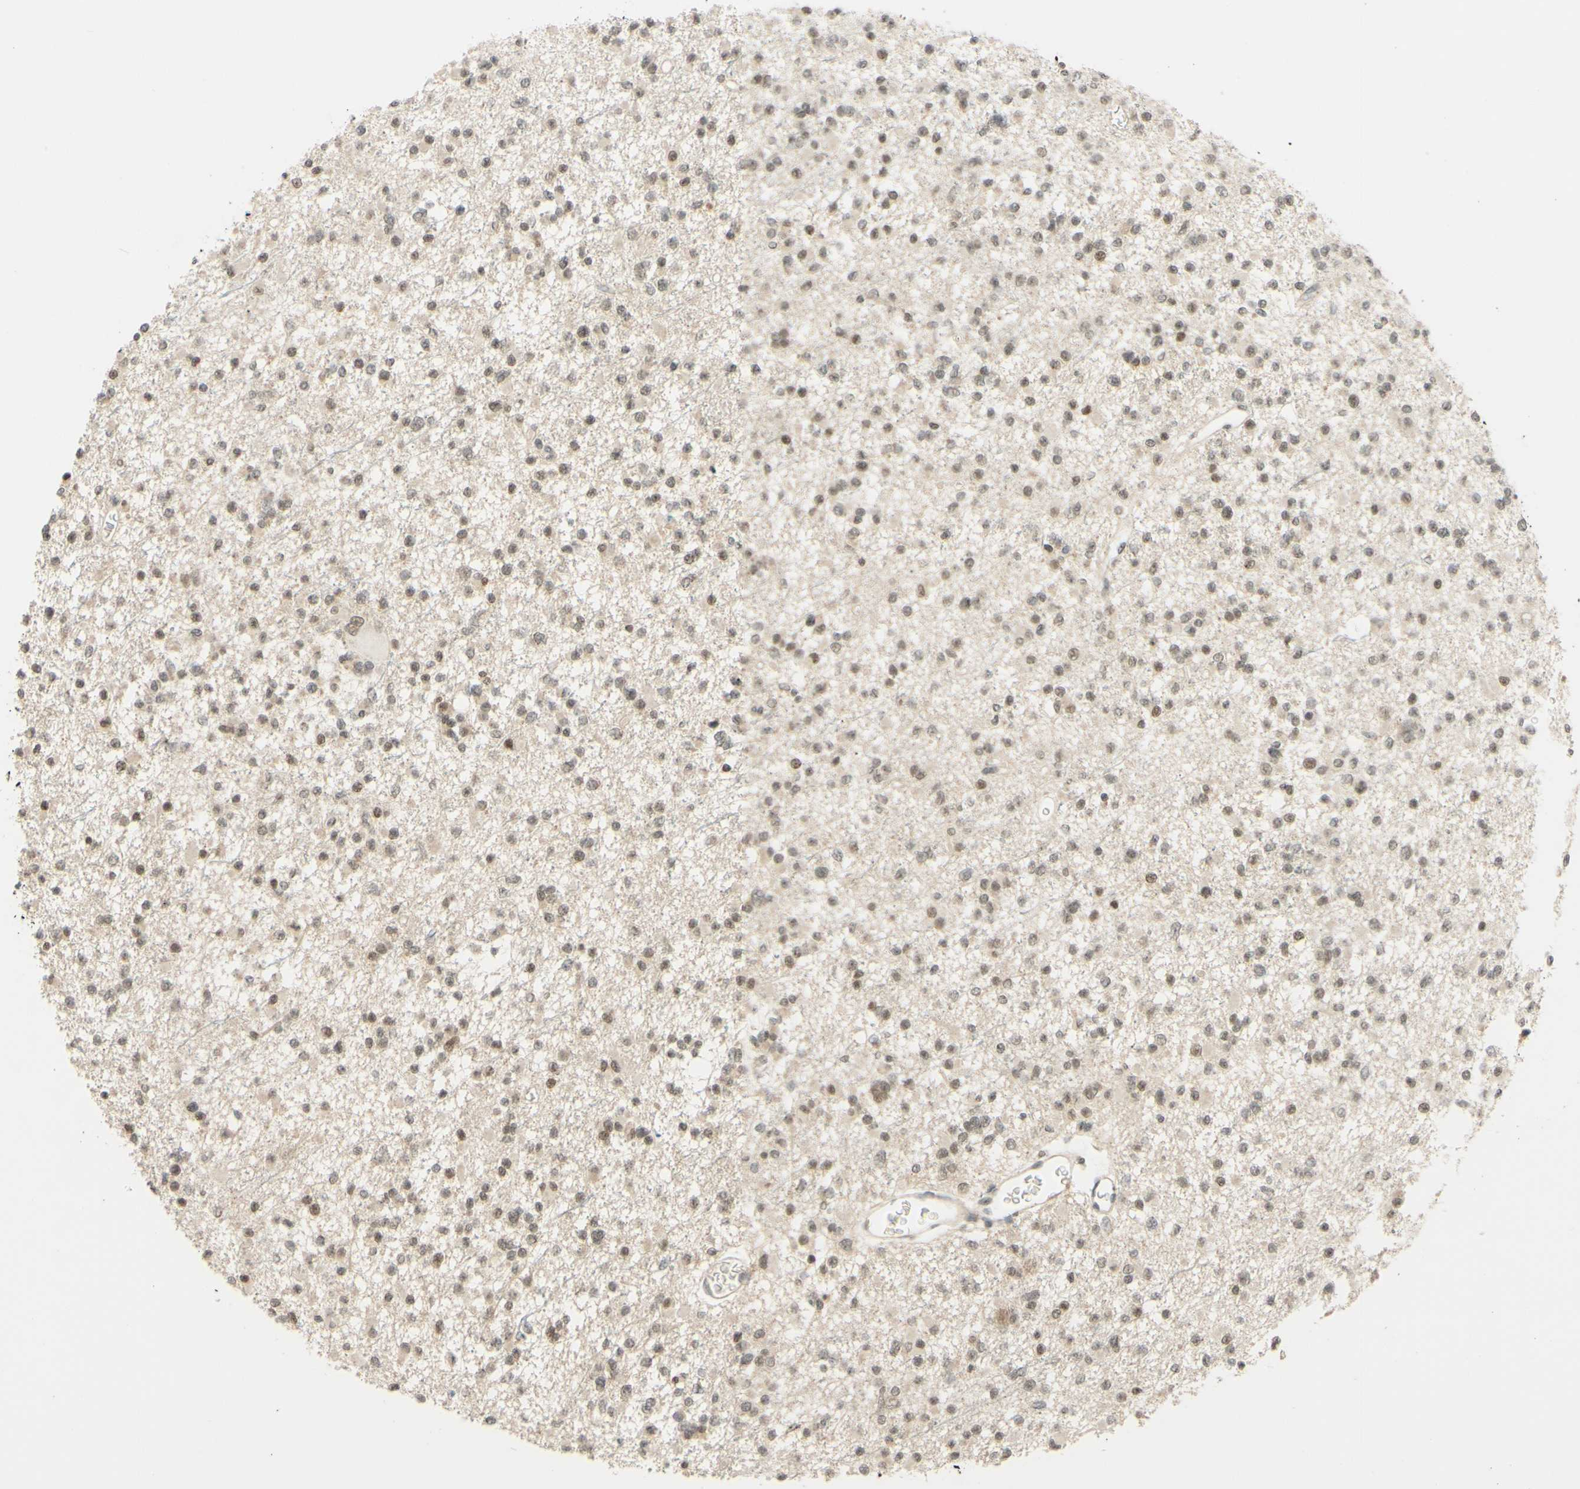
{"staining": {"intensity": "moderate", "quantity": ">75%", "location": "nuclear"}, "tissue": "glioma", "cell_type": "Tumor cells", "image_type": "cancer", "snomed": [{"axis": "morphology", "description": "Glioma, malignant, Low grade"}, {"axis": "topography", "description": "Brain"}], "caption": "Protein expression analysis of malignant glioma (low-grade) shows moderate nuclear positivity in approximately >75% of tumor cells.", "gene": "SMARCB1", "patient": {"sex": "female", "age": 22}}